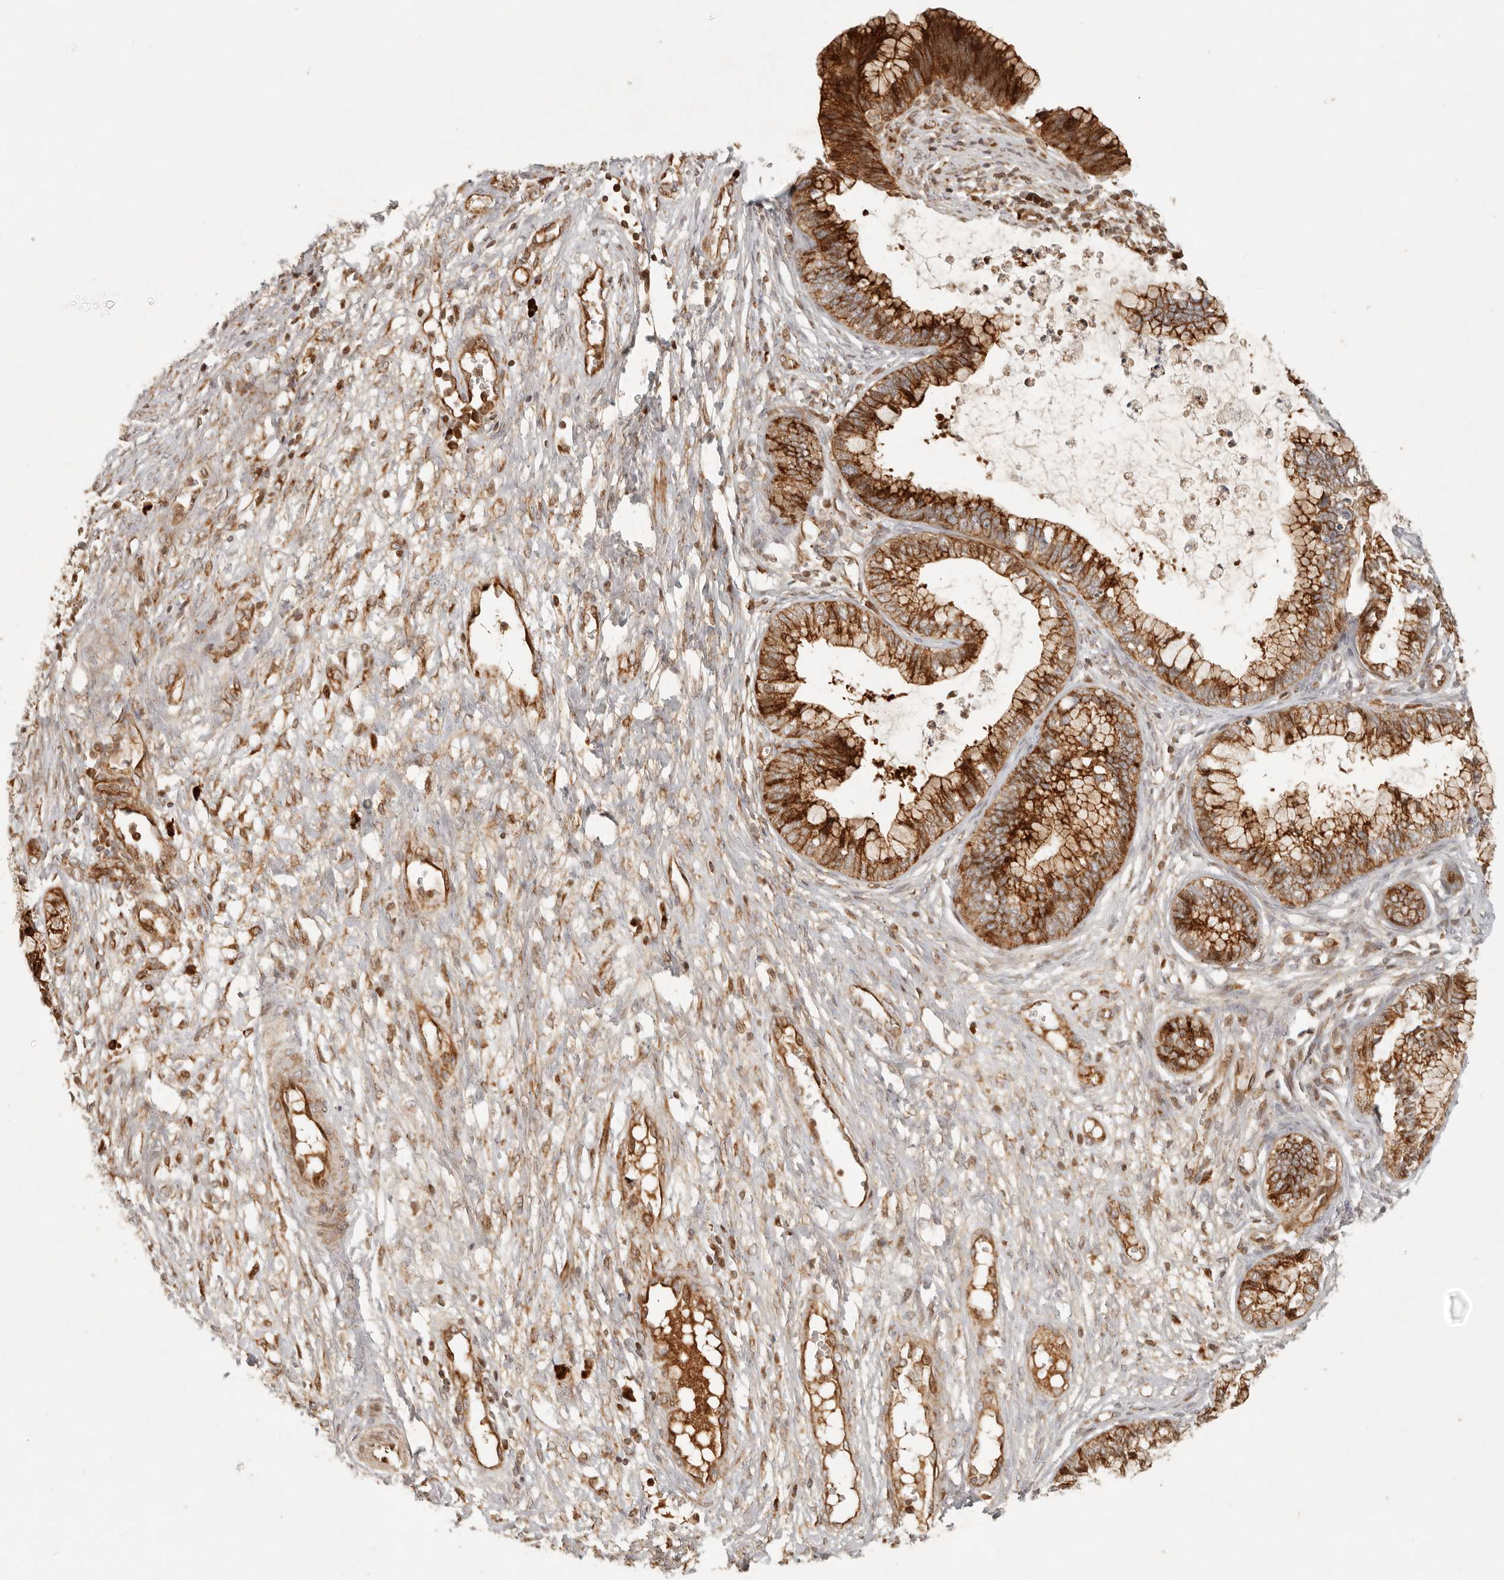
{"staining": {"intensity": "strong", "quantity": ">75%", "location": "cytoplasmic/membranous"}, "tissue": "cervical cancer", "cell_type": "Tumor cells", "image_type": "cancer", "snomed": [{"axis": "morphology", "description": "Adenocarcinoma, NOS"}, {"axis": "topography", "description": "Cervix"}], "caption": "High-magnification brightfield microscopy of adenocarcinoma (cervical) stained with DAB (3,3'-diaminobenzidine) (brown) and counterstained with hematoxylin (blue). tumor cells exhibit strong cytoplasmic/membranous expression is identified in about>75% of cells.", "gene": "KLHL38", "patient": {"sex": "female", "age": 44}}